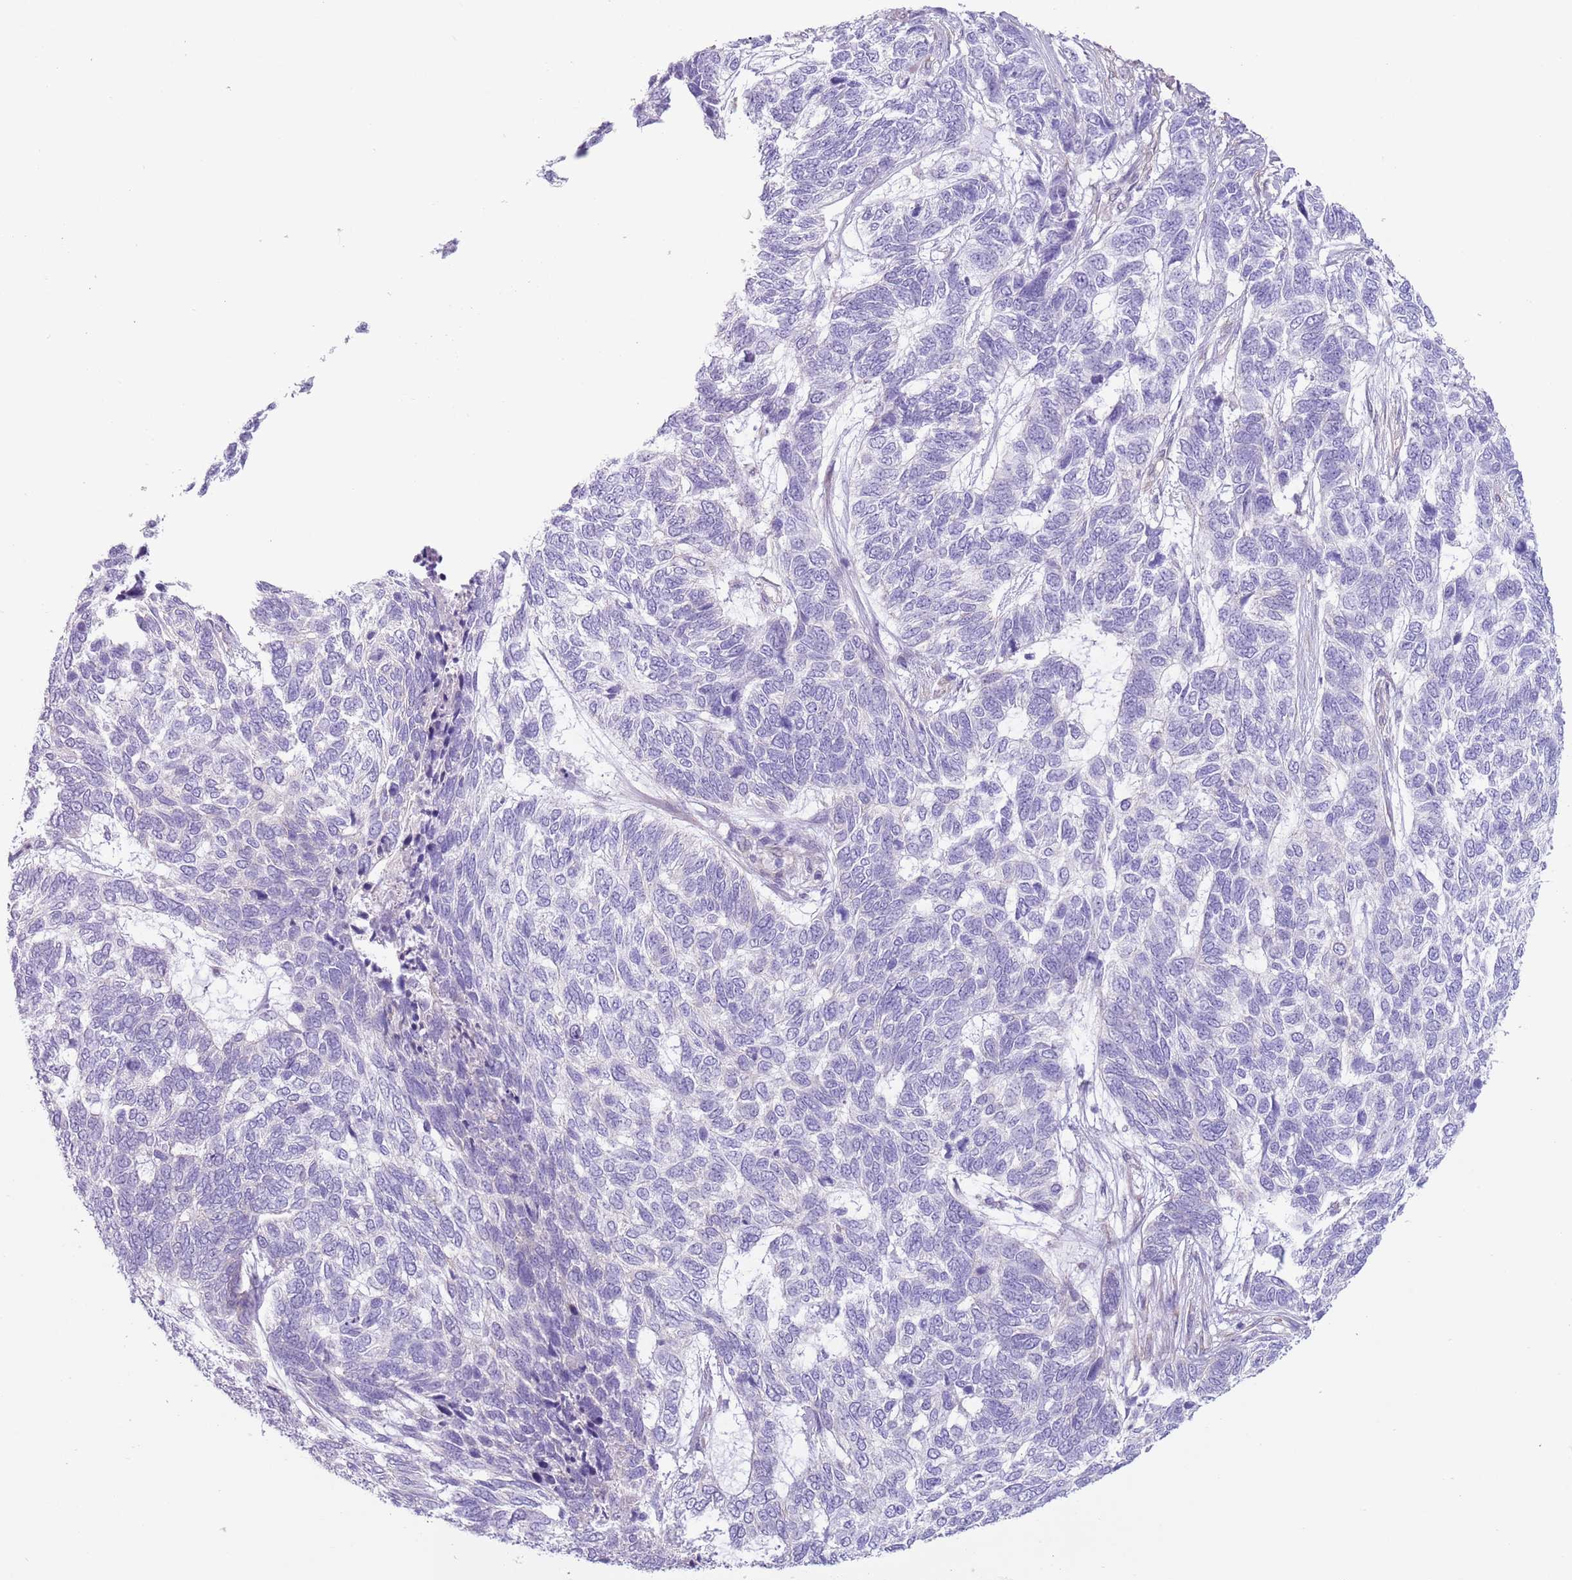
{"staining": {"intensity": "negative", "quantity": "none", "location": "none"}, "tissue": "skin cancer", "cell_type": "Tumor cells", "image_type": "cancer", "snomed": [{"axis": "morphology", "description": "Basal cell carcinoma"}, {"axis": "topography", "description": "Skin"}], "caption": "There is no significant staining in tumor cells of skin basal cell carcinoma.", "gene": "RBP3", "patient": {"sex": "female", "age": 65}}